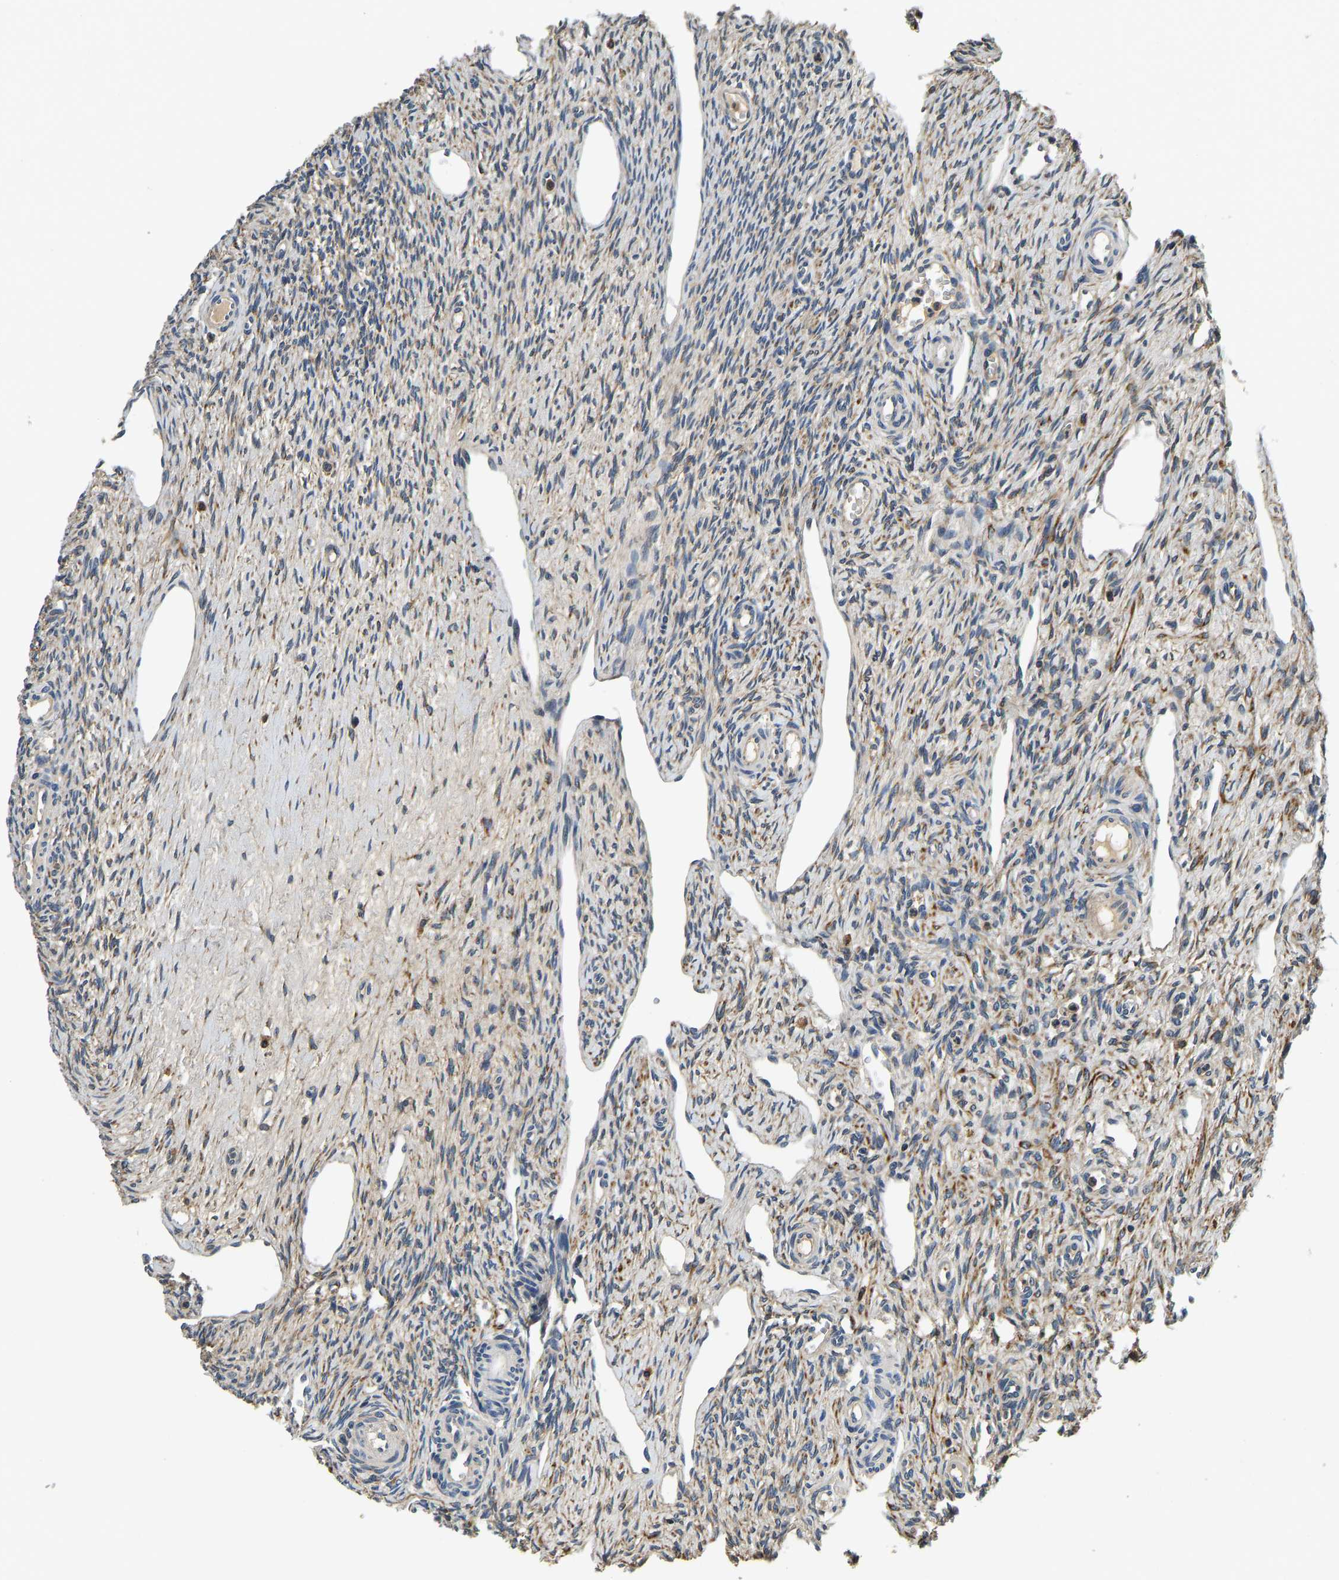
{"staining": {"intensity": "moderate", "quantity": ">75%", "location": "cytoplasmic/membranous"}, "tissue": "ovary", "cell_type": "Follicle cells", "image_type": "normal", "snomed": [{"axis": "morphology", "description": "Normal tissue, NOS"}, {"axis": "topography", "description": "Ovary"}], "caption": "A histopathology image showing moderate cytoplasmic/membranous expression in about >75% of follicle cells in benign ovary, as visualized by brown immunohistochemical staining.", "gene": "RESF1", "patient": {"sex": "female", "age": 33}}